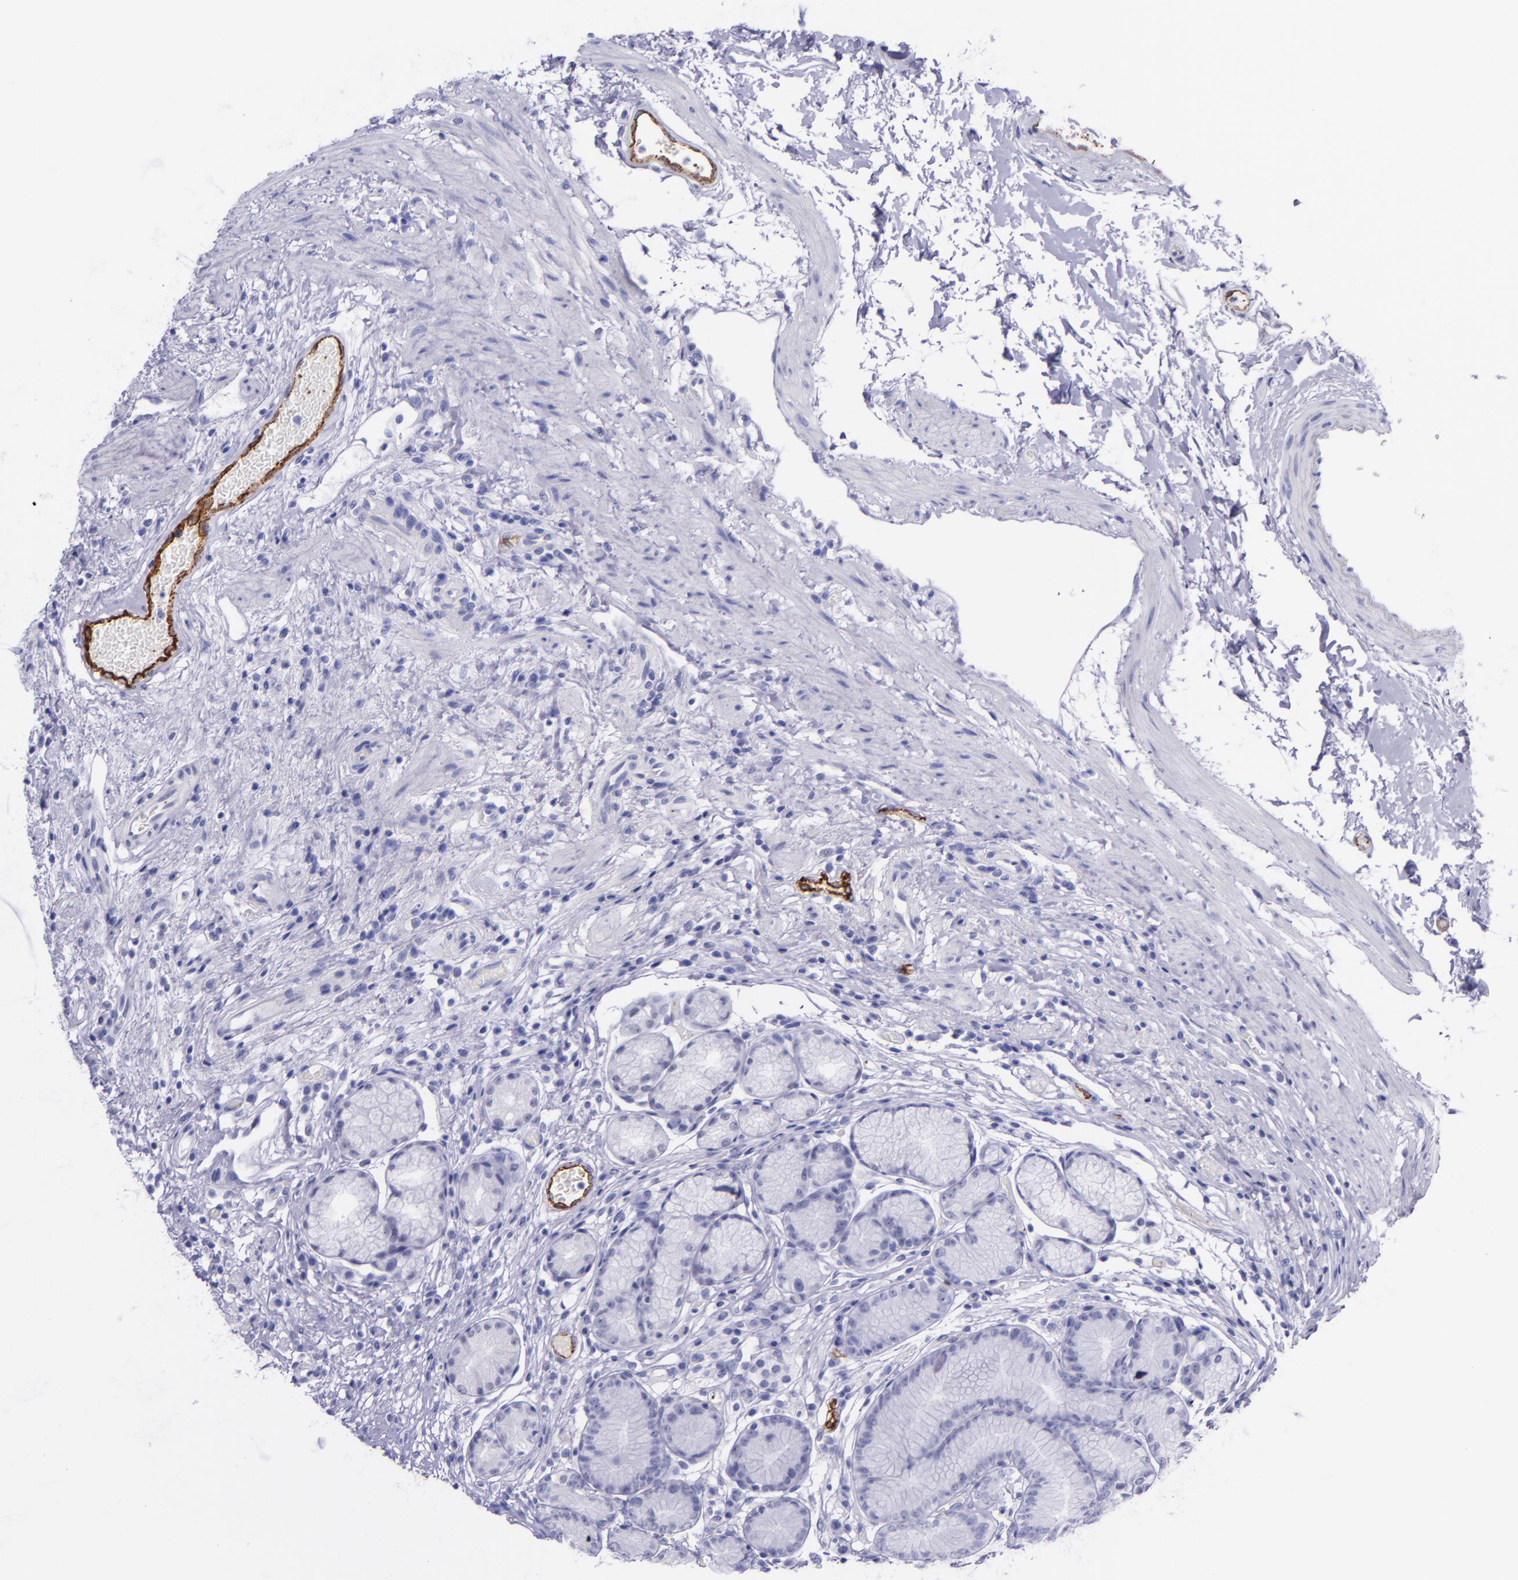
{"staining": {"intensity": "negative", "quantity": "none", "location": "none"}, "tissue": "stomach", "cell_type": "Glandular cells", "image_type": "normal", "snomed": [{"axis": "morphology", "description": "Normal tissue, NOS"}, {"axis": "morphology", "description": "Inflammation, NOS"}, {"axis": "topography", "description": "Stomach, lower"}], "caption": "Protein analysis of benign stomach displays no significant staining in glandular cells. (Stains: DAB immunohistochemistry (IHC) with hematoxylin counter stain, Microscopy: brightfield microscopy at high magnification).", "gene": "SELE", "patient": {"sex": "male", "age": 59}}